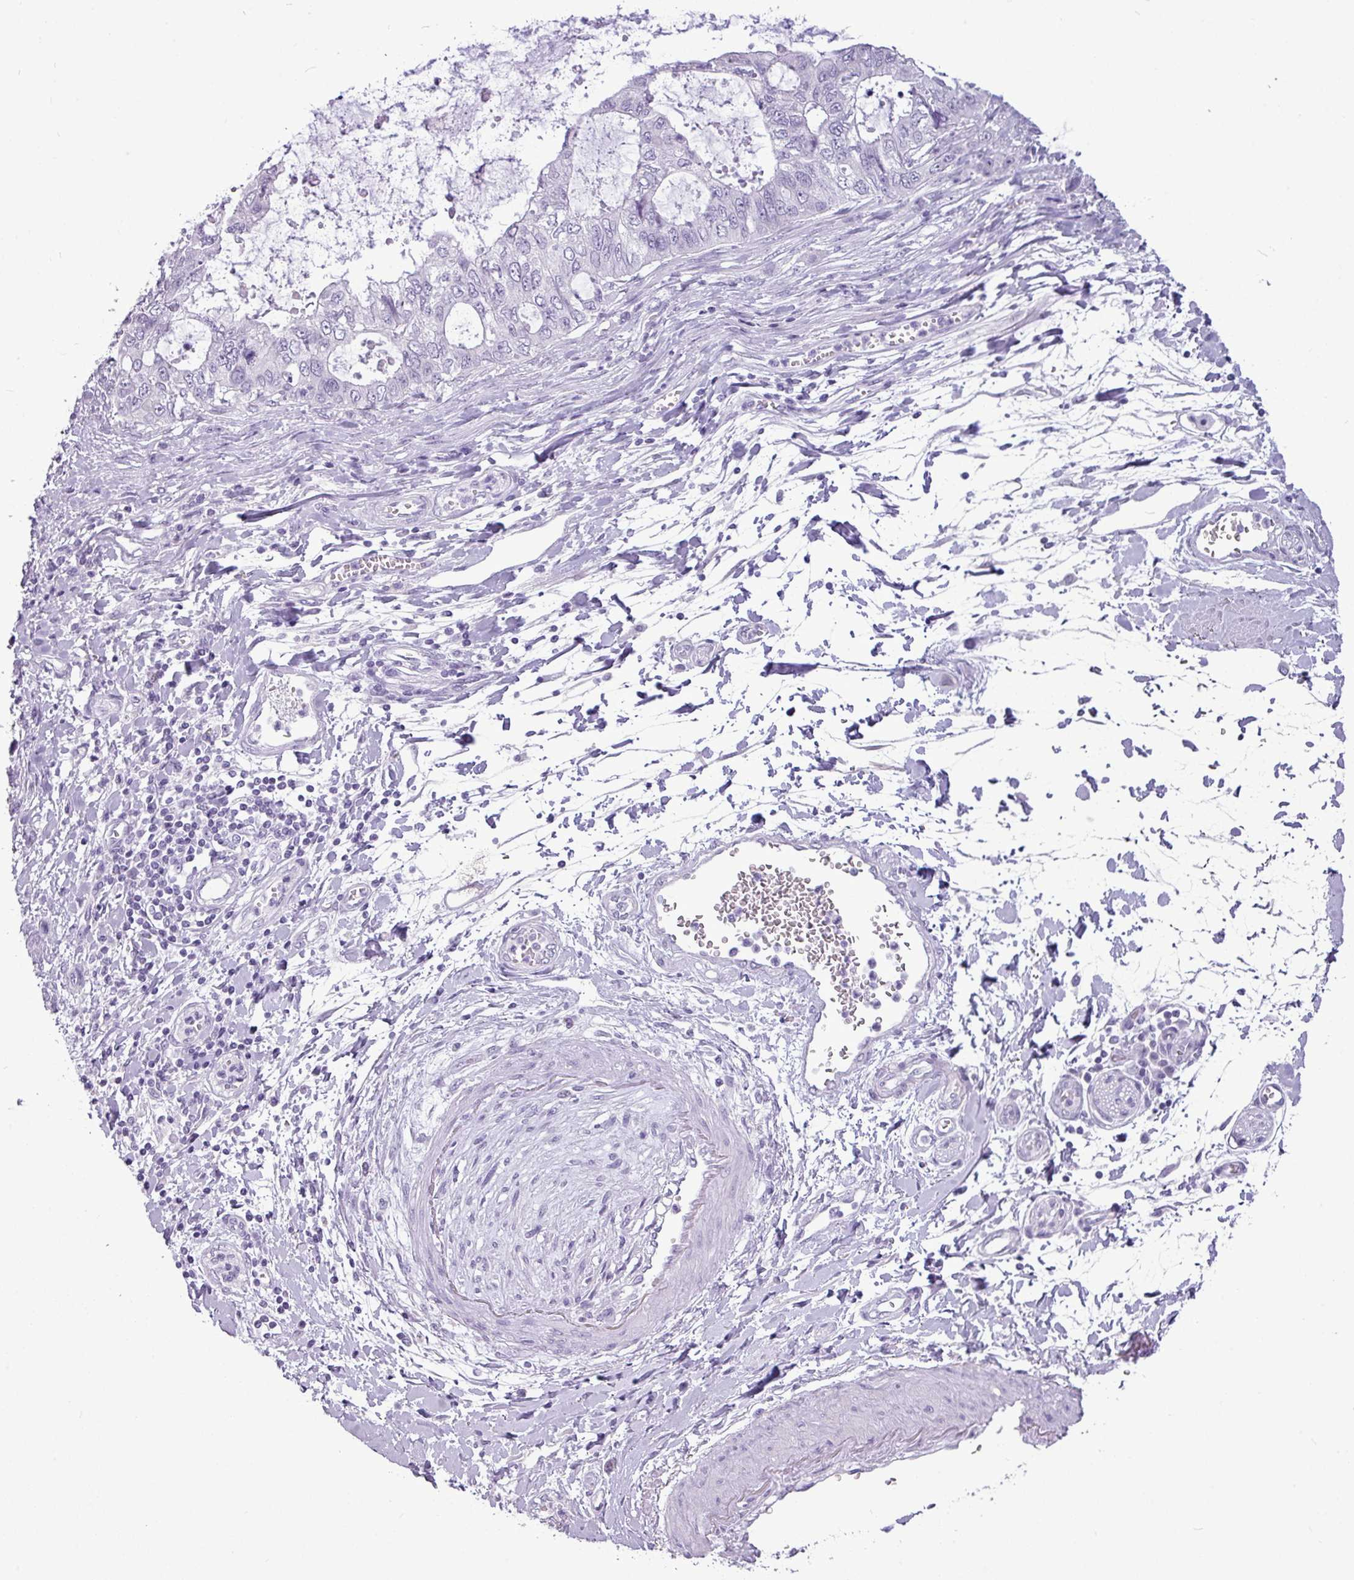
{"staining": {"intensity": "negative", "quantity": "none", "location": "none"}, "tissue": "stomach cancer", "cell_type": "Tumor cells", "image_type": "cancer", "snomed": [{"axis": "morphology", "description": "Adenocarcinoma, NOS"}, {"axis": "topography", "description": "Stomach, upper"}], "caption": "Micrograph shows no protein positivity in tumor cells of stomach cancer (adenocarcinoma) tissue.", "gene": "AMY2A", "patient": {"sex": "female", "age": 52}}